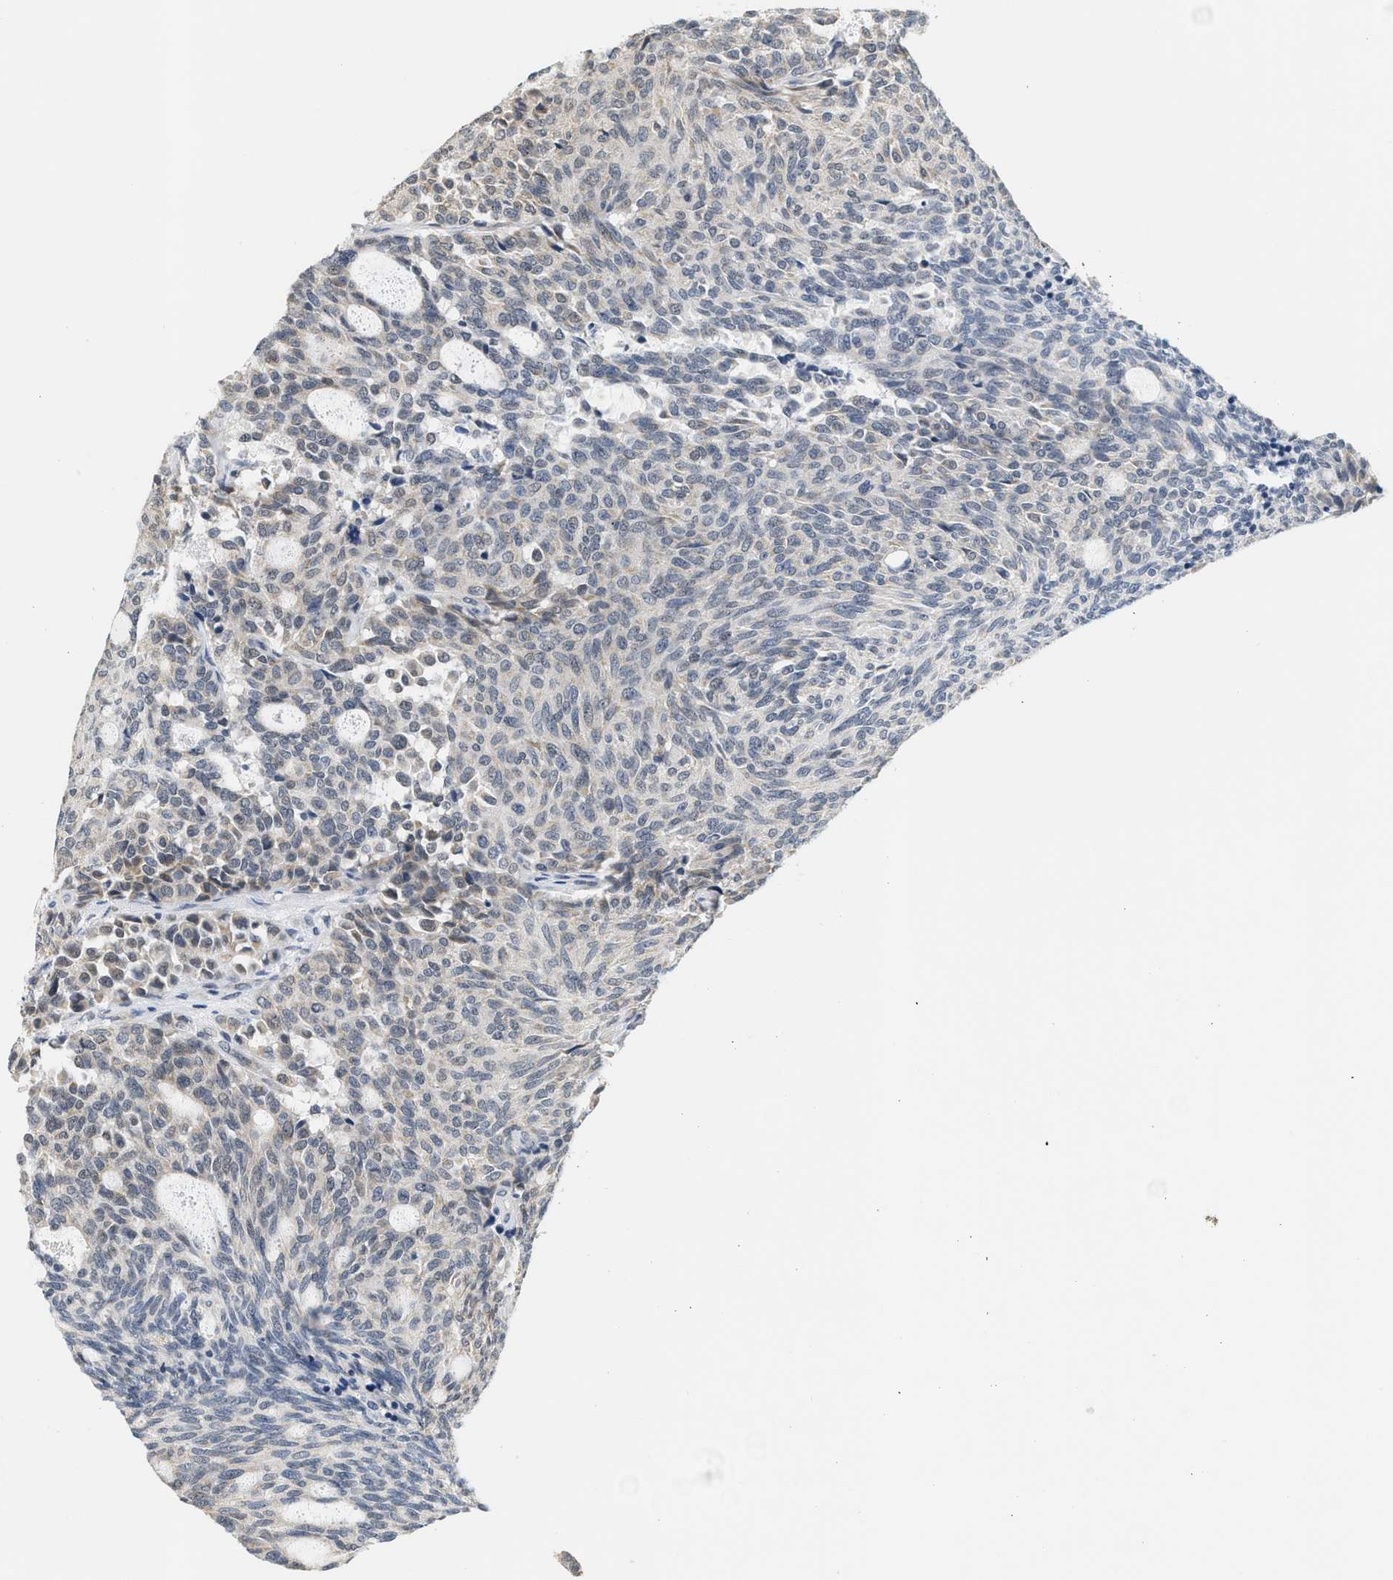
{"staining": {"intensity": "negative", "quantity": "none", "location": "none"}, "tissue": "carcinoid", "cell_type": "Tumor cells", "image_type": "cancer", "snomed": [{"axis": "morphology", "description": "Carcinoid, malignant, NOS"}, {"axis": "topography", "description": "Pancreas"}], "caption": "DAB immunohistochemical staining of carcinoid demonstrates no significant expression in tumor cells.", "gene": "GIGYF1", "patient": {"sex": "female", "age": 54}}